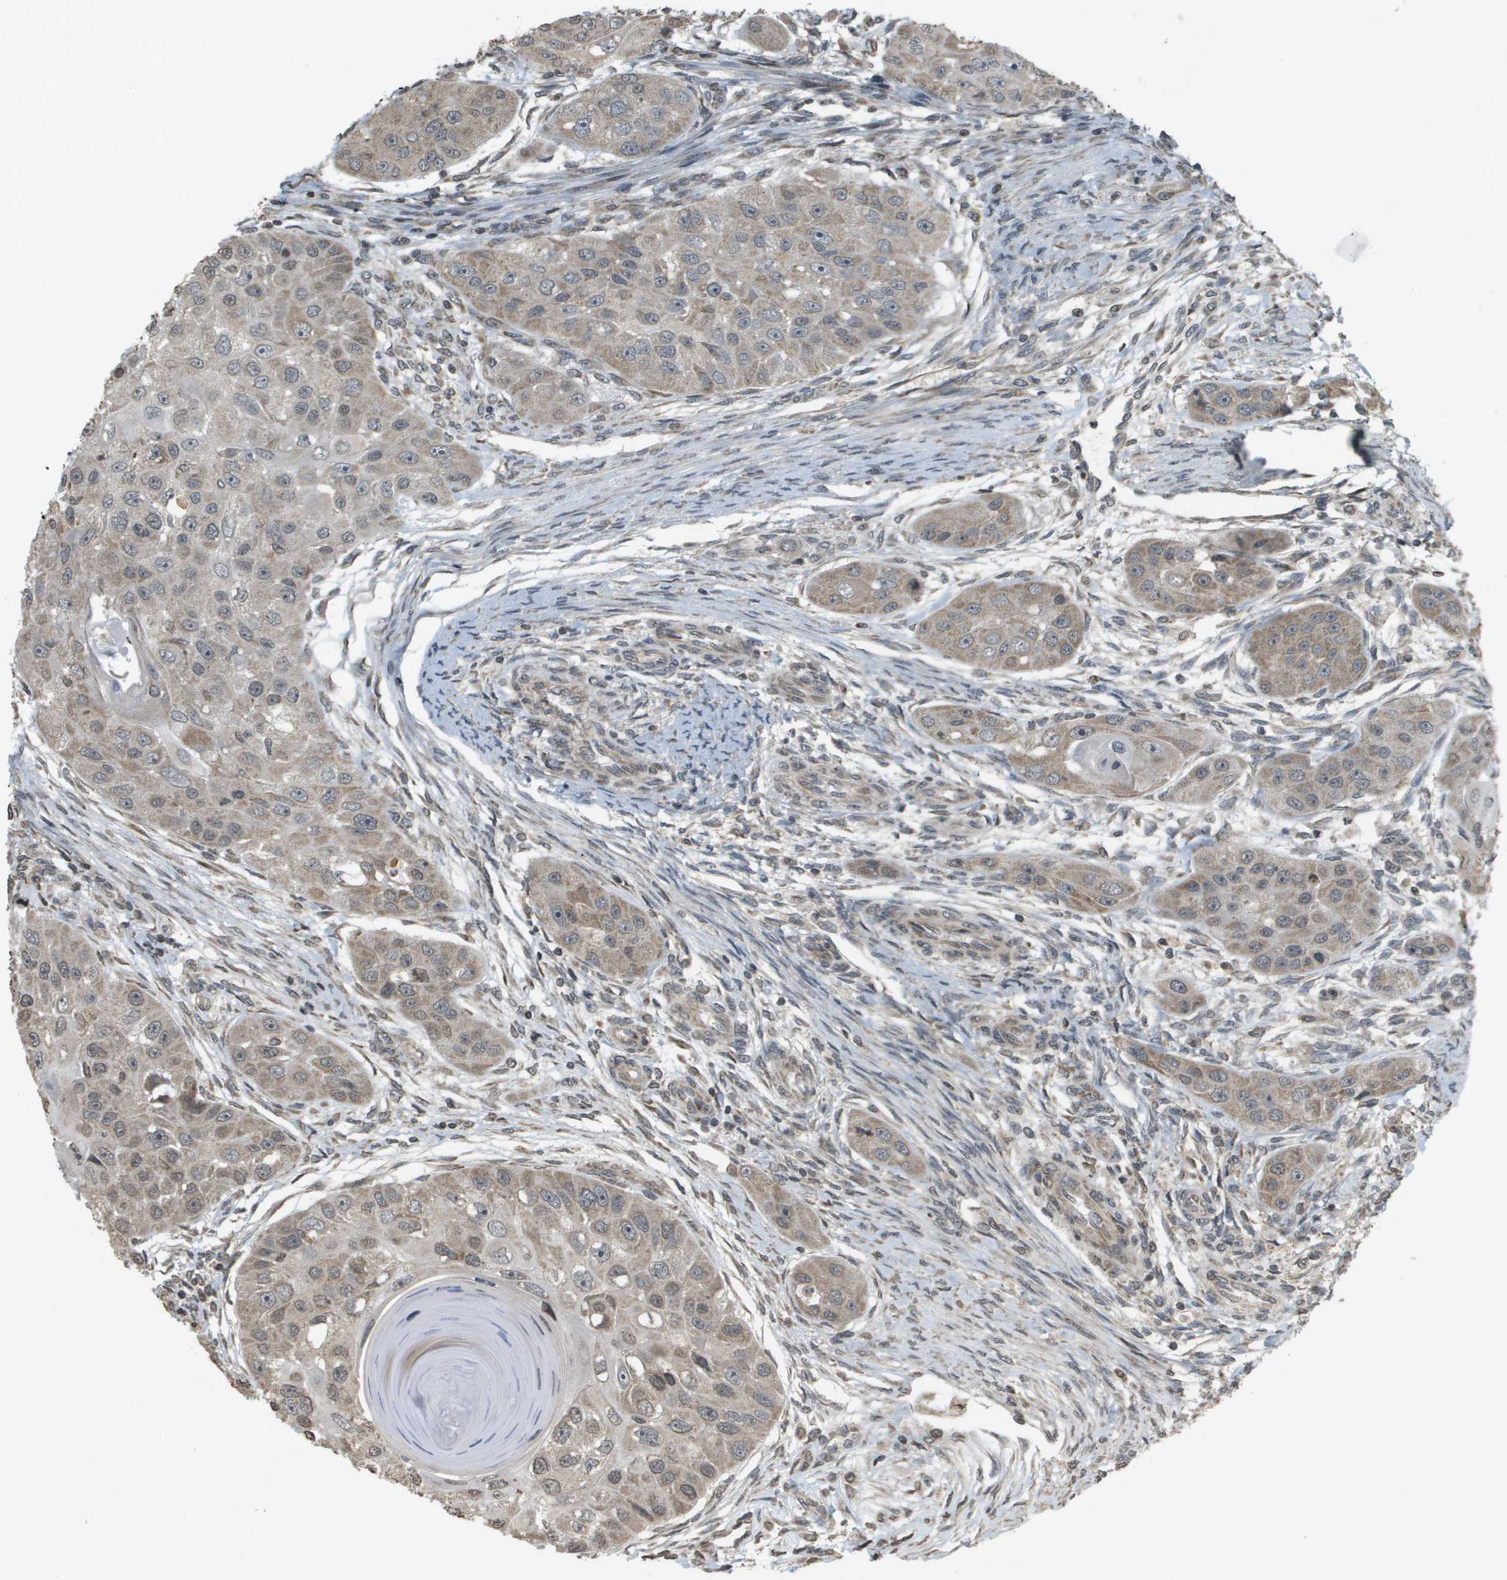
{"staining": {"intensity": "weak", "quantity": ">75%", "location": "cytoplasmic/membranous"}, "tissue": "head and neck cancer", "cell_type": "Tumor cells", "image_type": "cancer", "snomed": [{"axis": "morphology", "description": "Normal tissue, NOS"}, {"axis": "morphology", "description": "Squamous cell carcinoma, NOS"}, {"axis": "topography", "description": "Skeletal muscle"}, {"axis": "topography", "description": "Head-Neck"}], "caption": "A photomicrograph of head and neck cancer stained for a protein exhibits weak cytoplasmic/membranous brown staining in tumor cells.", "gene": "RAB21", "patient": {"sex": "male", "age": 51}}